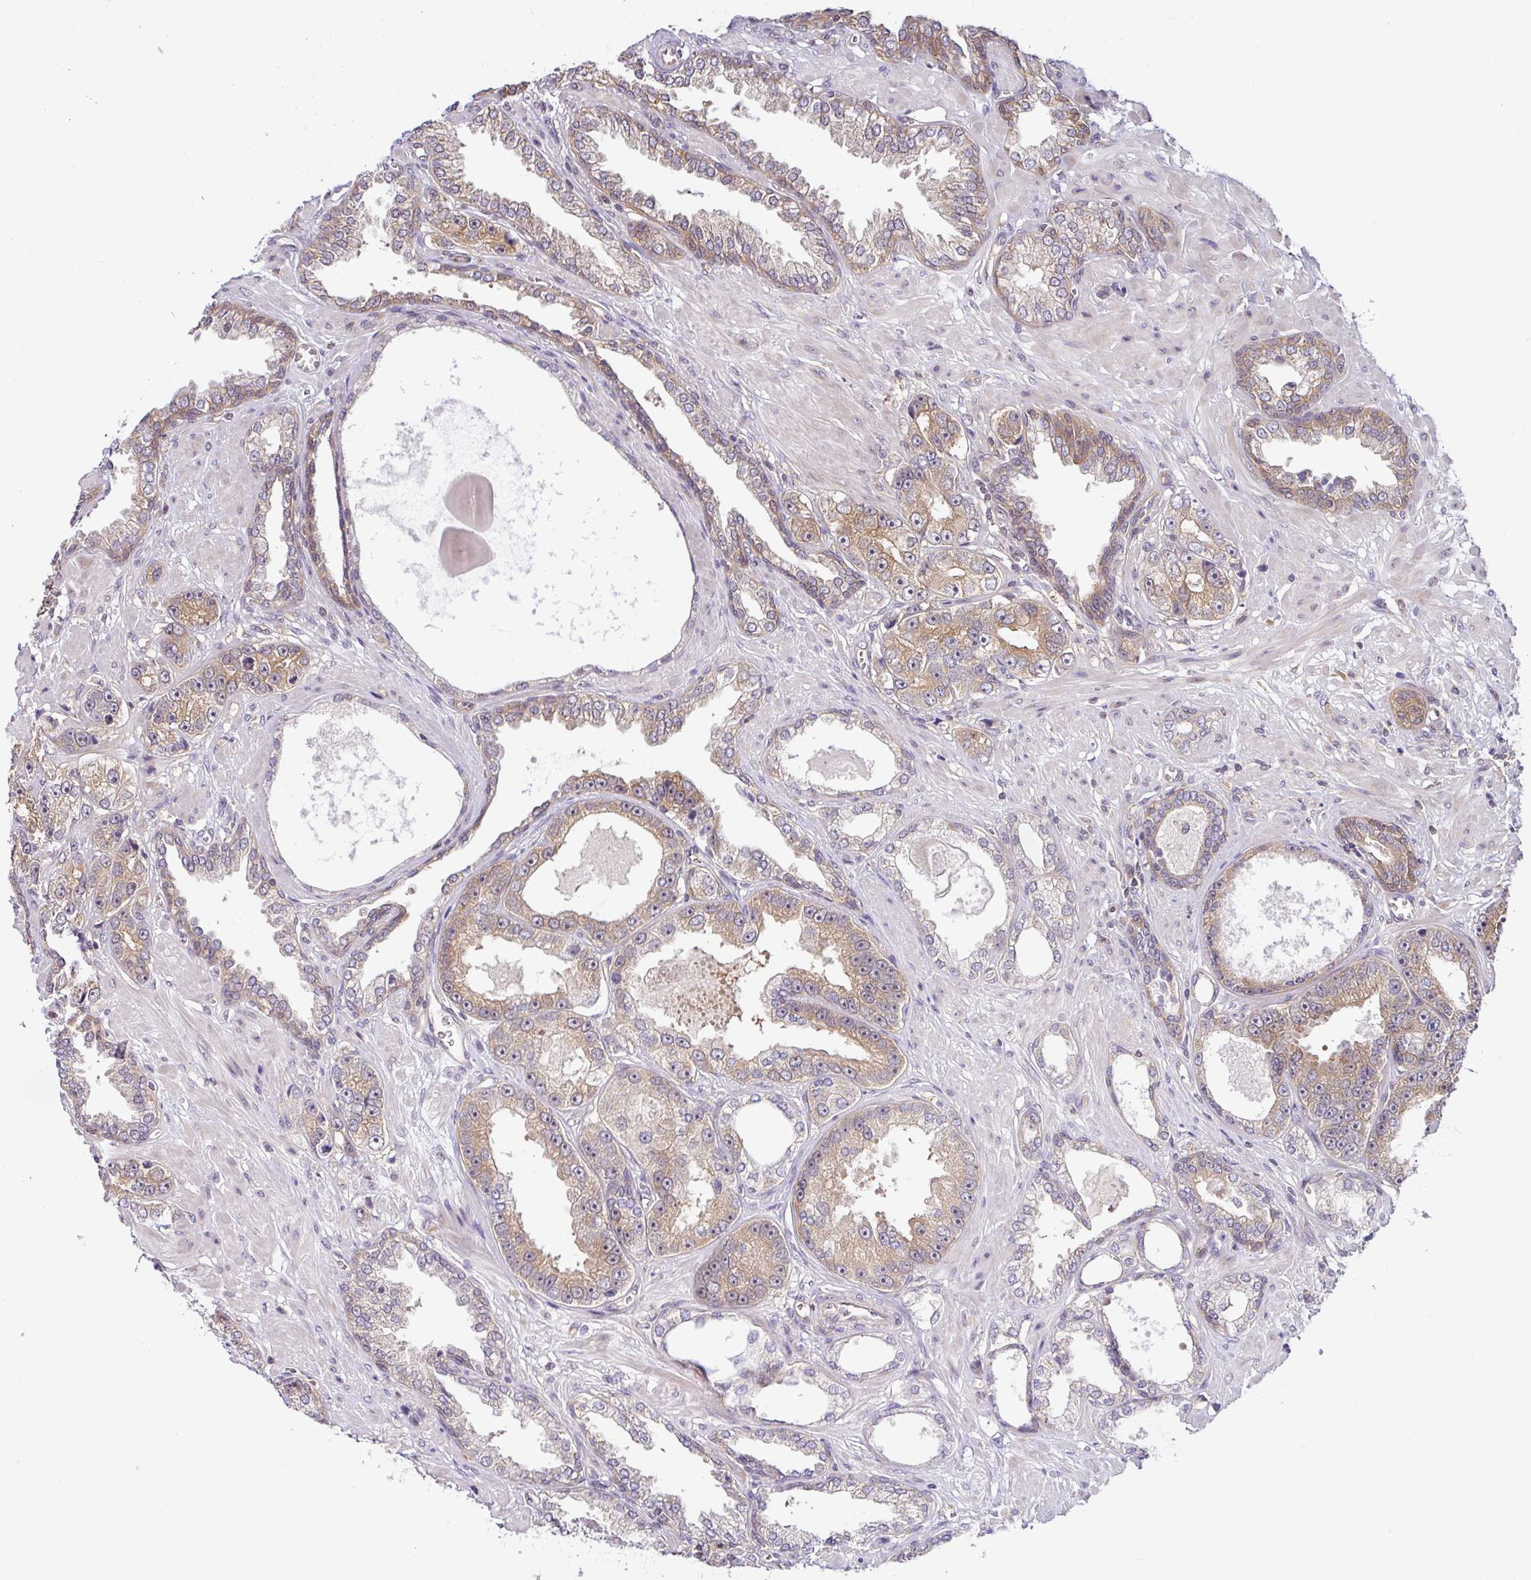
{"staining": {"intensity": "weak", "quantity": "25%-75%", "location": "cytoplasmic/membranous"}, "tissue": "prostate cancer", "cell_type": "Tumor cells", "image_type": "cancer", "snomed": [{"axis": "morphology", "description": "Adenocarcinoma, High grade"}, {"axis": "topography", "description": "Prostate"}], "caption": "Adenocarcinoma (high-grade) (prostate) stained for a protein (brown) displays weak cytoplasmic/membranous positive staining in about 25%-75% of tumor cells.", "gene": "SHB", "patient": {"sex": "male", "age": 71}}